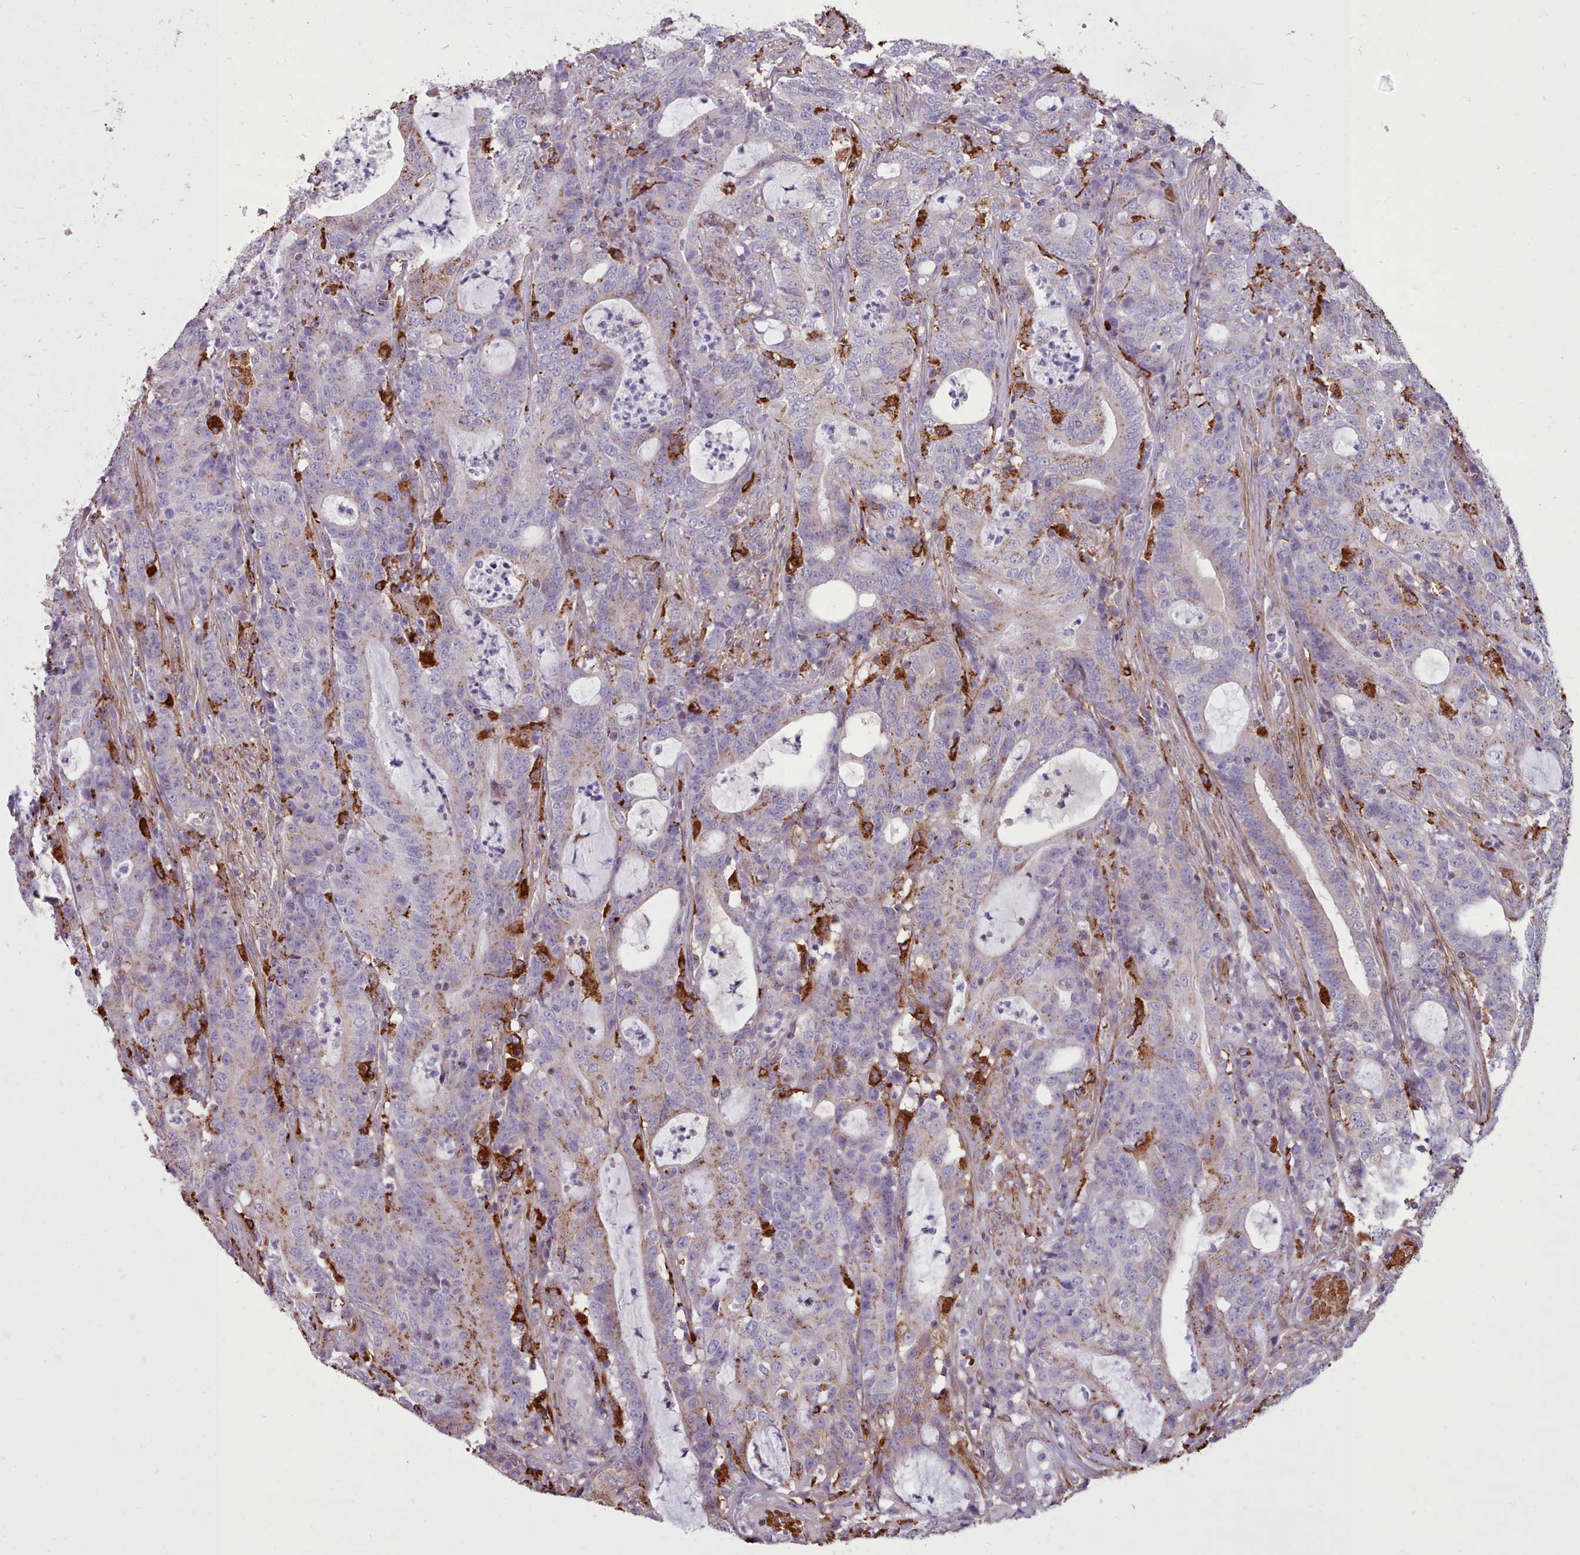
{"staining": {"intensity": "weak", "quantity": "<25%", "location": "cytoplasmic/membranous"}, "tissue": "colorectal cancer", "cell_type": "Tumor cells", "image_type": "cancer", "snomed": [{"axis": "morphology", "description": "Adenocarcinoma, NOS"}, {"axis": "topography", "description": "Colon"}], "caption": "The immunohistochemistry (IHC) image has no significant positivity in tumor cells of colorectal adenocarcinoma tissue.", "gene": "PACSIN3", "patient": {"sex": "male", "age": 83}}